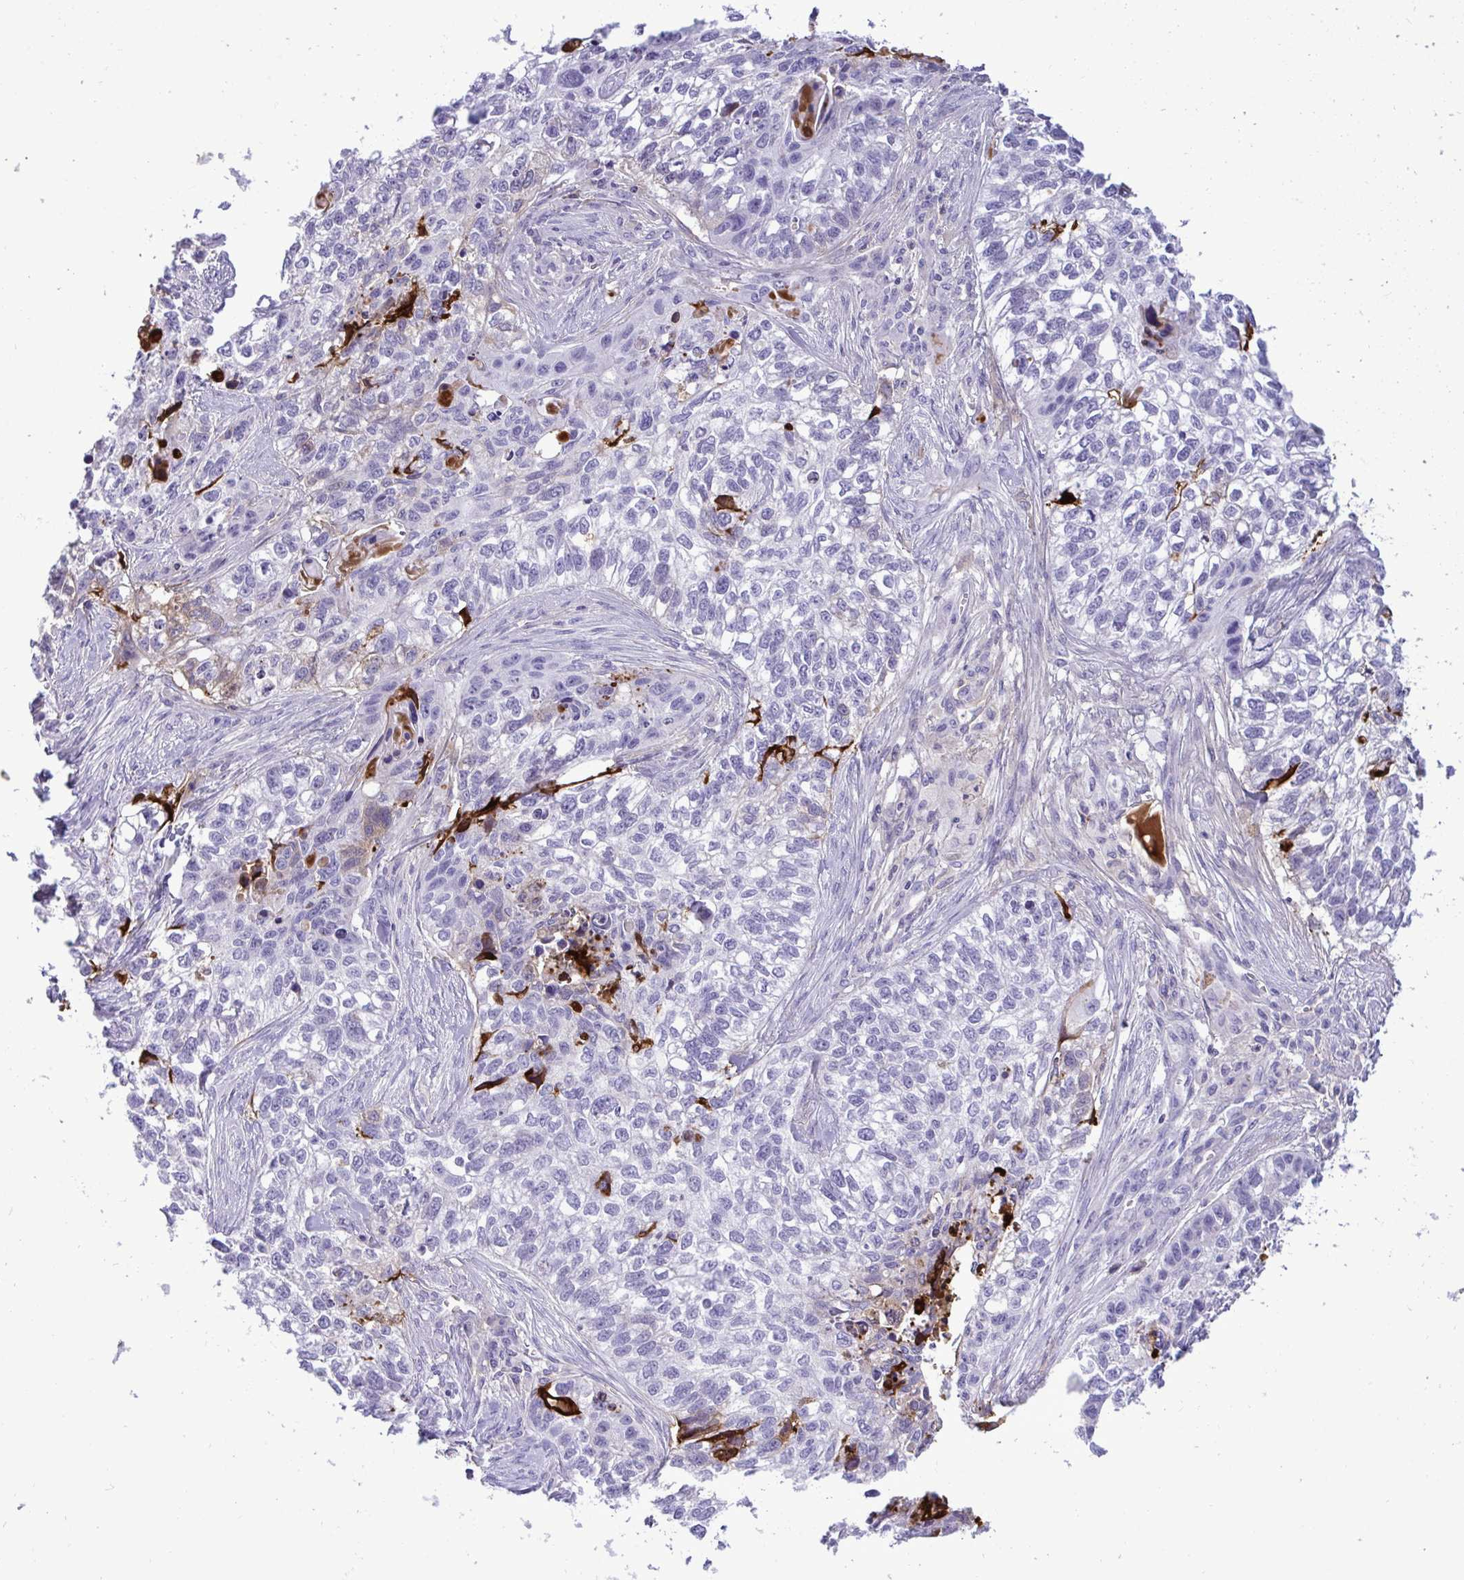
{"staining": {"intensity": "negative", "quantity": "none", "location": "none"}, "tissue": "lung cancer", "cell_type": "Tumor cells", "image_type": "cancer", "snomed": [{"axis": "morphology", "description": "Squamous cell carcinoma, NOS"}, {"axis": "topography", "description": "Lung"}], "caption": "Protein analysis of lung cancer exhibits no significant positivity in tumor cells.", "gene": "F2", "patient": {"sex": "male", "age": 74}}